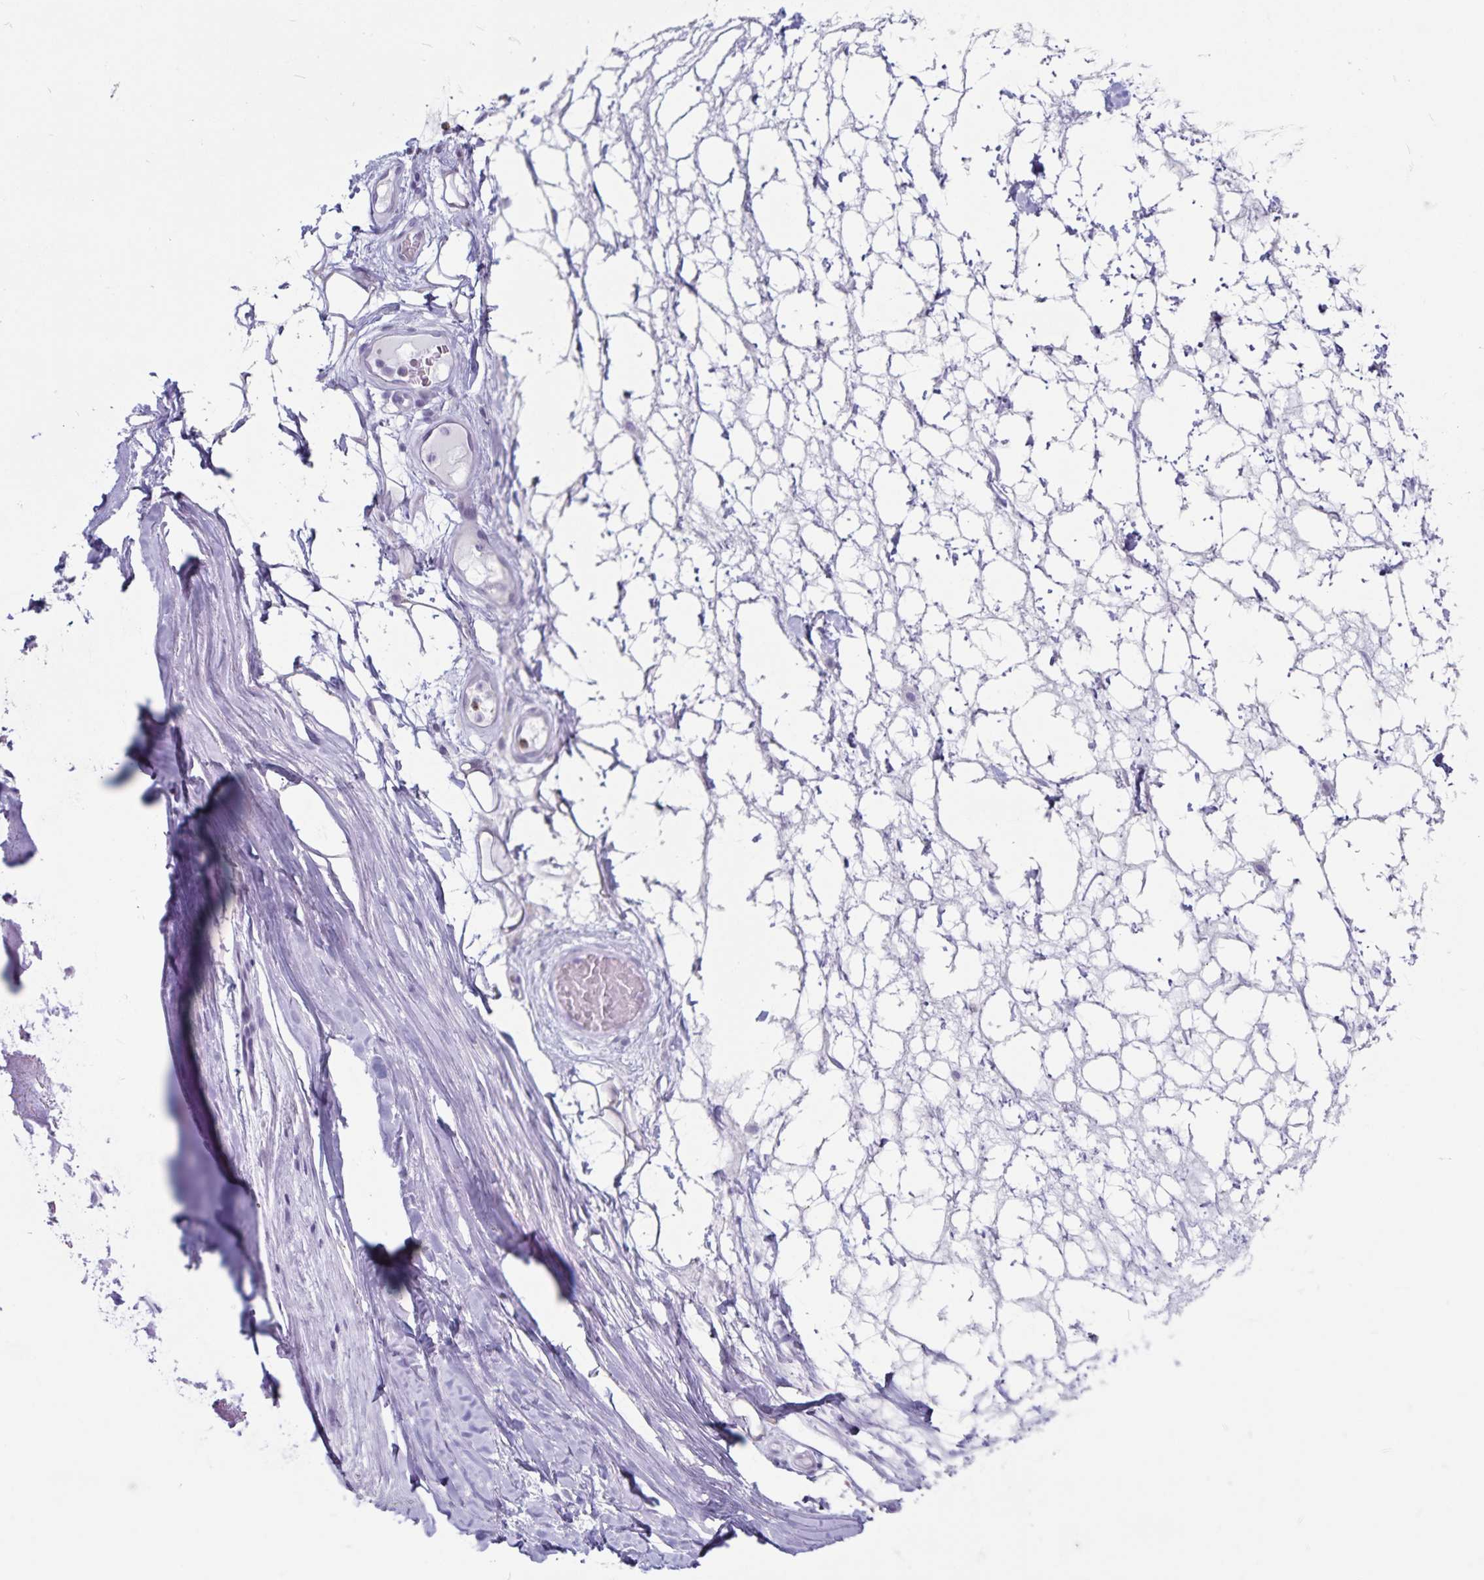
{"staining": {"intensity": "negative", "quantity": "none", "location": "none"}, "tissue": "adipose tissue", "cell_type": "Adipocytes", "image_type": "normal", "snomed": [{"axis": "morphology", "description": "Normal tissue, NOS"}, {"axis": "topography", "description": "Lymph node"}, {"axis": "topography", "description": "Cartilage tissue"}, {"axis": "topography", "description": "Nasopharynx"}], "caption": "Adipose tissue stained for a protein using IHC shows no expression adipocytes.", "gene": "GNLY", "patient": {"sex": "male", "age": 63}}